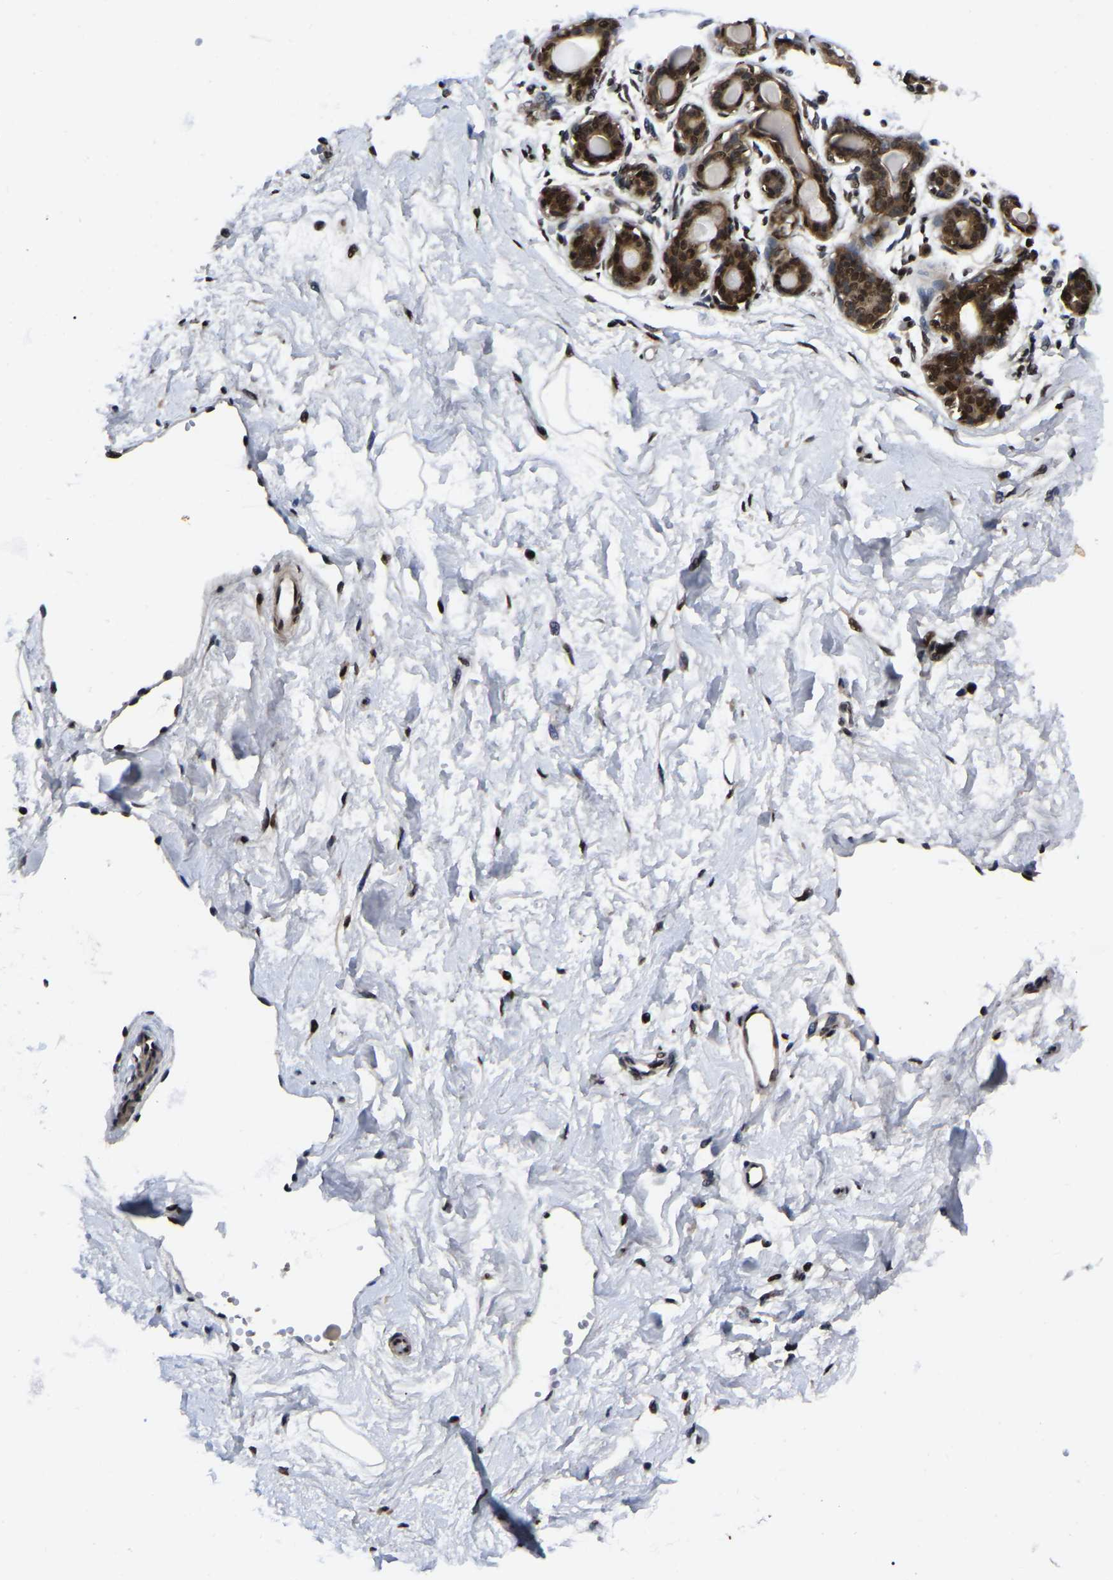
{"staining": {"intensity": "moderate", "quantity": ">75%", "location": "nuclear"}, "tissue": "breast", "cell_type": "Adipocytes", "image_type": "normal", "snomed": [{"axis": "morphology", "description": "Normal tissue, NOS"}, {"axis": "topography", "description": "Breast"}], "caption": "Immunohistochemistry (IHC) (DAB (3,3'-diaminobenzidine)) staining of unremarkable human breast exhibits moderate nuclear protein staining in approximately >75% of adipocytes. The protein of interest is shown in brown color, while the nuclei are stained blue.", "gene": "TRIM35", "patient": {"sex": "female", "age": 45}}